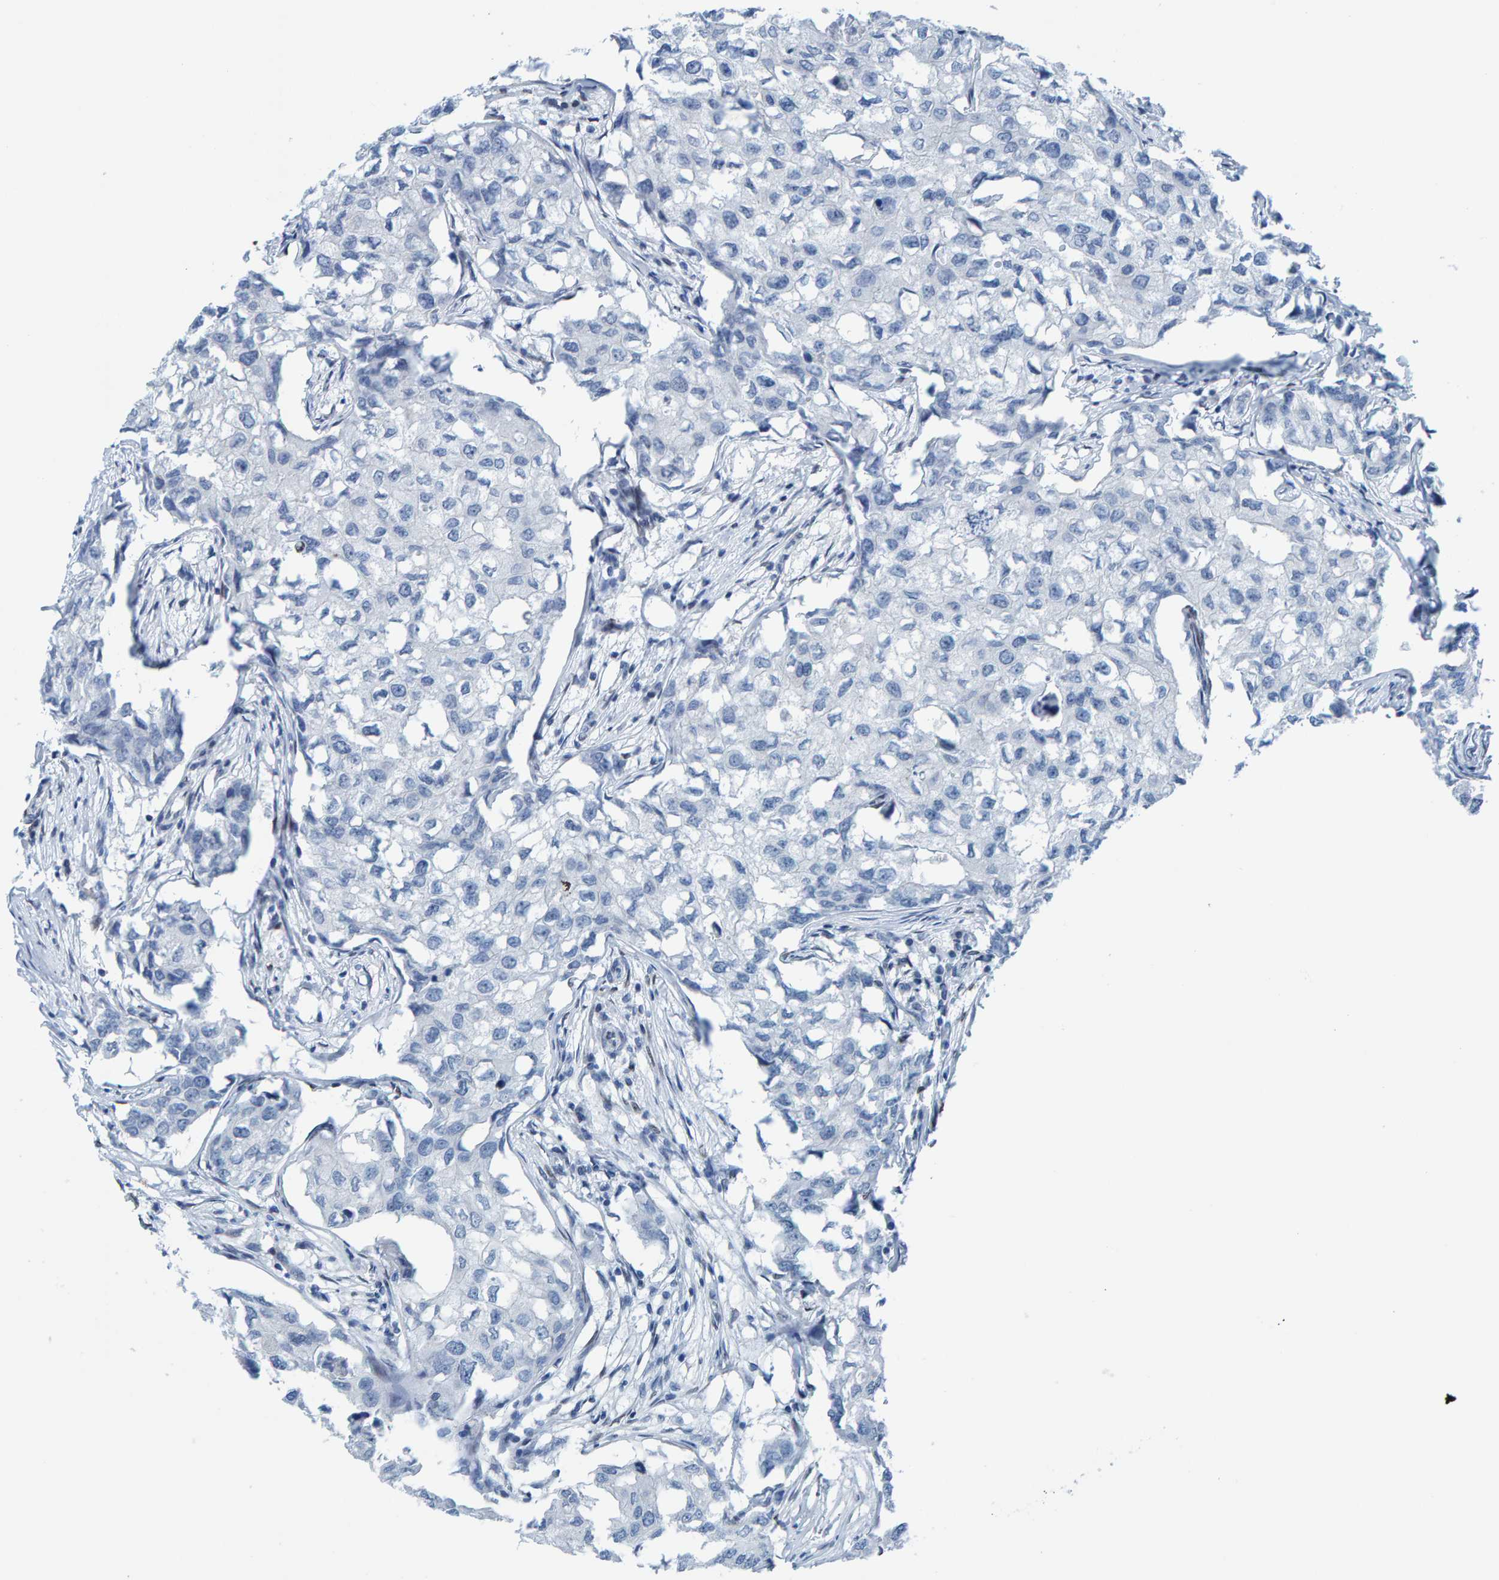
{"staining": {"intensity": "negative", "quantity": "none", "location": "none"}, "tissue": "breast cancer", "cell_type": "Tumor cells", "image_type": "cancer", "snomed": [{"axis": "morphology", "description": "Duct carcinoma"}, {"axis": "topography", "description": "Breast"}], "caption": "Tumor cells show no significant expression in breast cancer.", "gene": "LMNB2", "patient": {"sex": "female", "age": 27}}